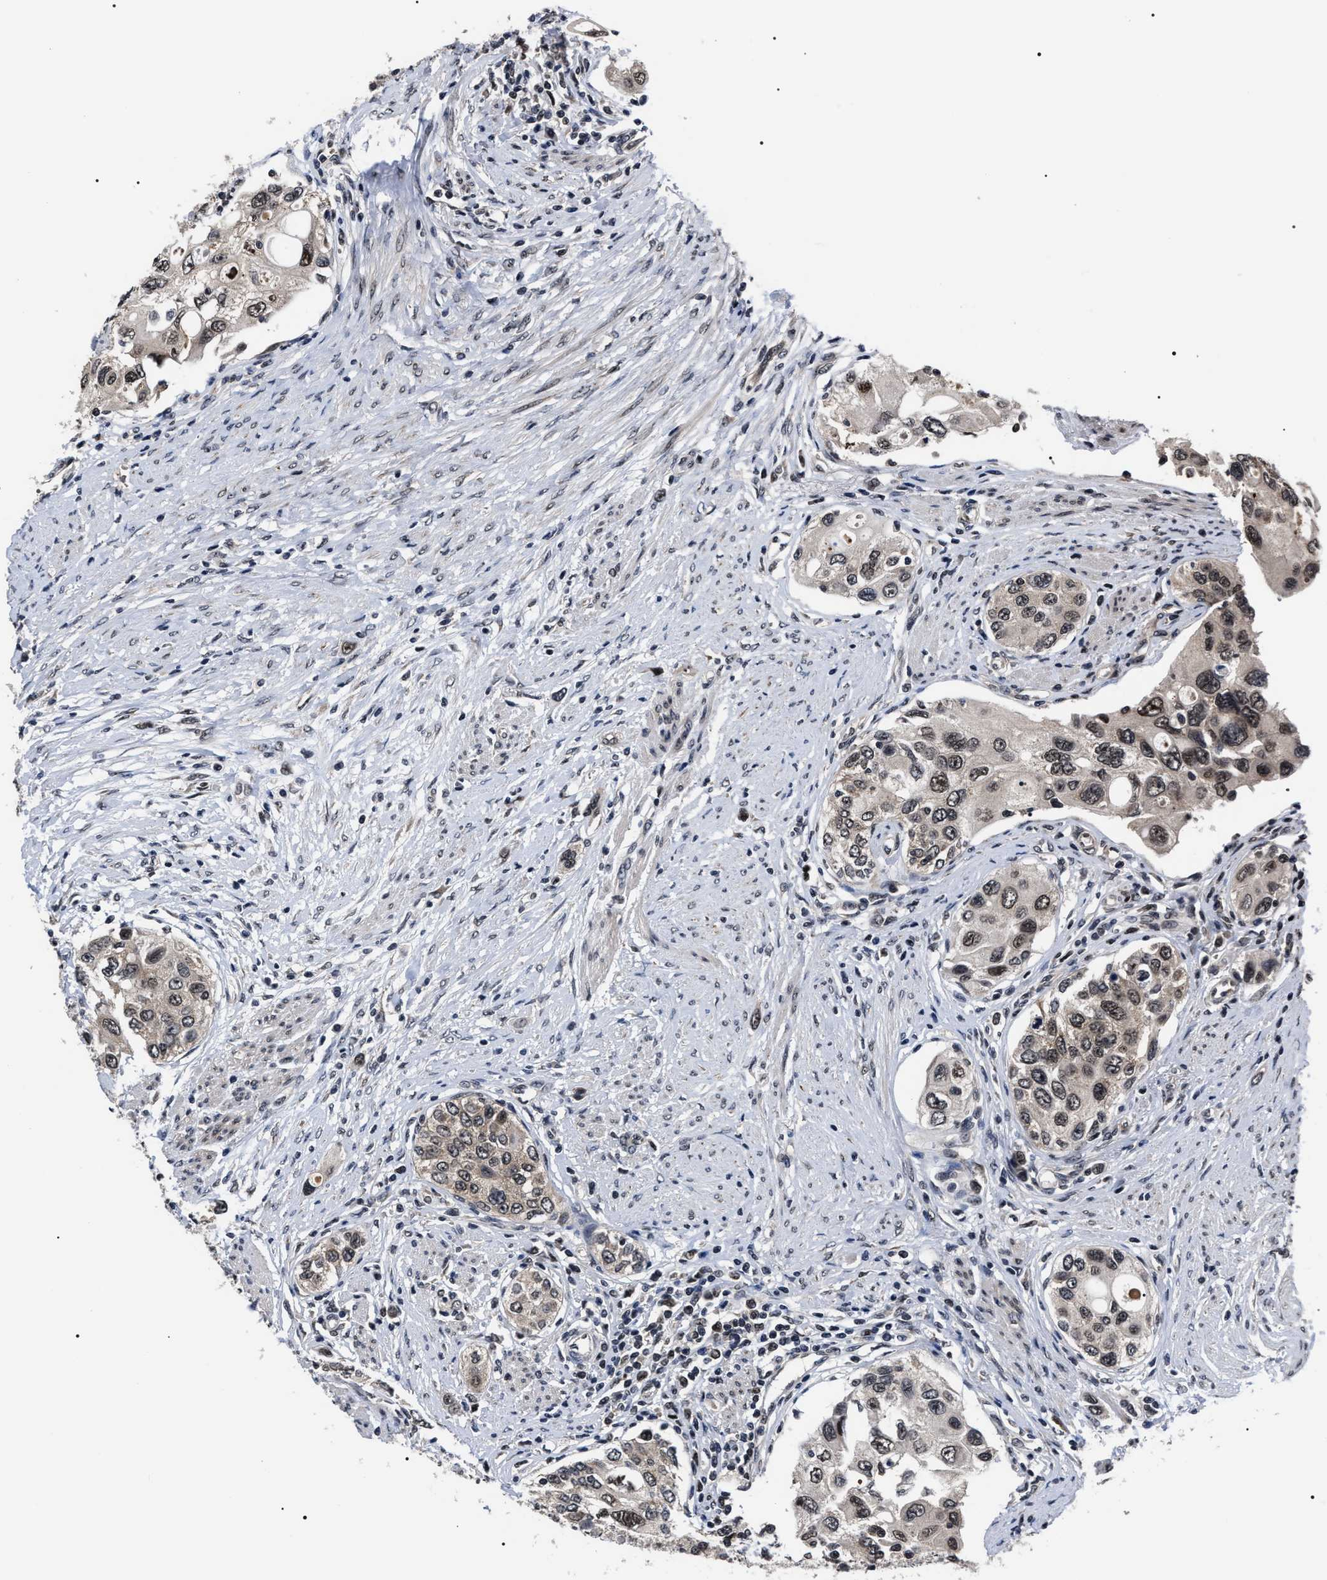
{"staining": {"intensity": "weak", "quantity": ">75%", "location": "cytoplasmic/membranous,nuclear"}, "tissue": "urothelial cancer", "cell_type": "Tumor cells", "image_type": "cancer", "snomed": [{"axis": "morphology", "description": "Urothelial carcinoma, High grade"}, {"axis": "topography", "description": "Urinary bladder"}], "caption": "IHC (DAB (3,3'-diaminobenzidine)) staining of human urothelial cancer exhibits weak cytoplasmic/membranous and nuclear protein expression in about >75% of tumor cells. The protein is stained brown, and the nuclei are stained in blue (DAB (3,3'-diaminobenzidine) IHC with brightfield microscopy, high magnification).", "gene": "CSNK2A1", "patient": {"sex": "female", "age": 56}}